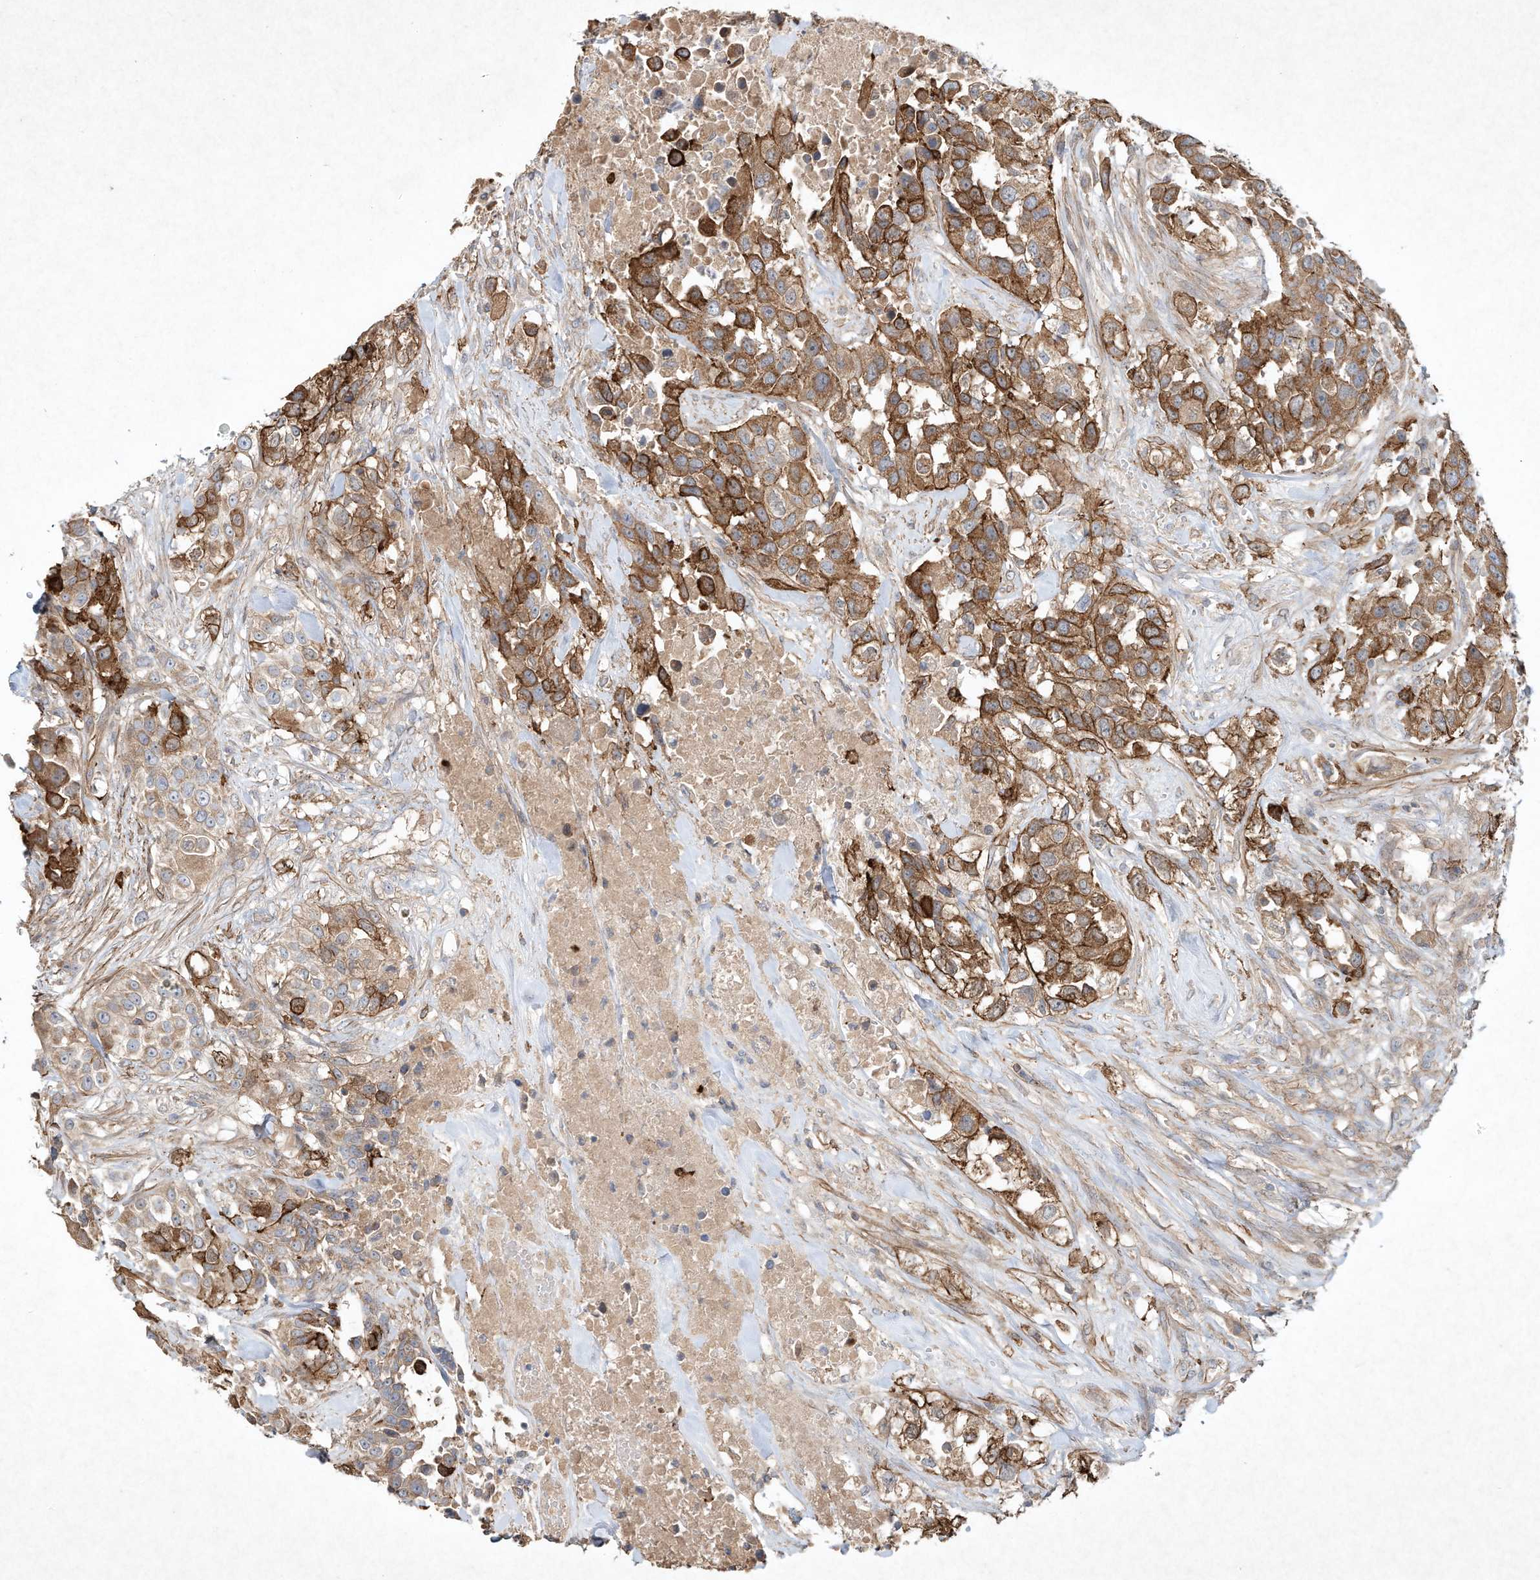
{"staining": {"intensity": "moderate", "quantity": ">75%", "location": "cytoplasmic/membranous"}, "tissue": "urothelial cancer", "cell_type": "Tumor cells", "image_type": "cancer", "snomed": [{"axis": "morphology", "description": "Urothelial carcinoma, High grade"}, {"axis": "topography", "description": "Urinary bladder"}], "caption": "Immunohistochemistry of human urothelial carcinoma (high-grade) reveals medium levels of moderate cytoplasmic/membranous staining in approximately >75% of tumor cells.", "gene": "HTR5A", "patient": {"sex": "female", "age": 80}}